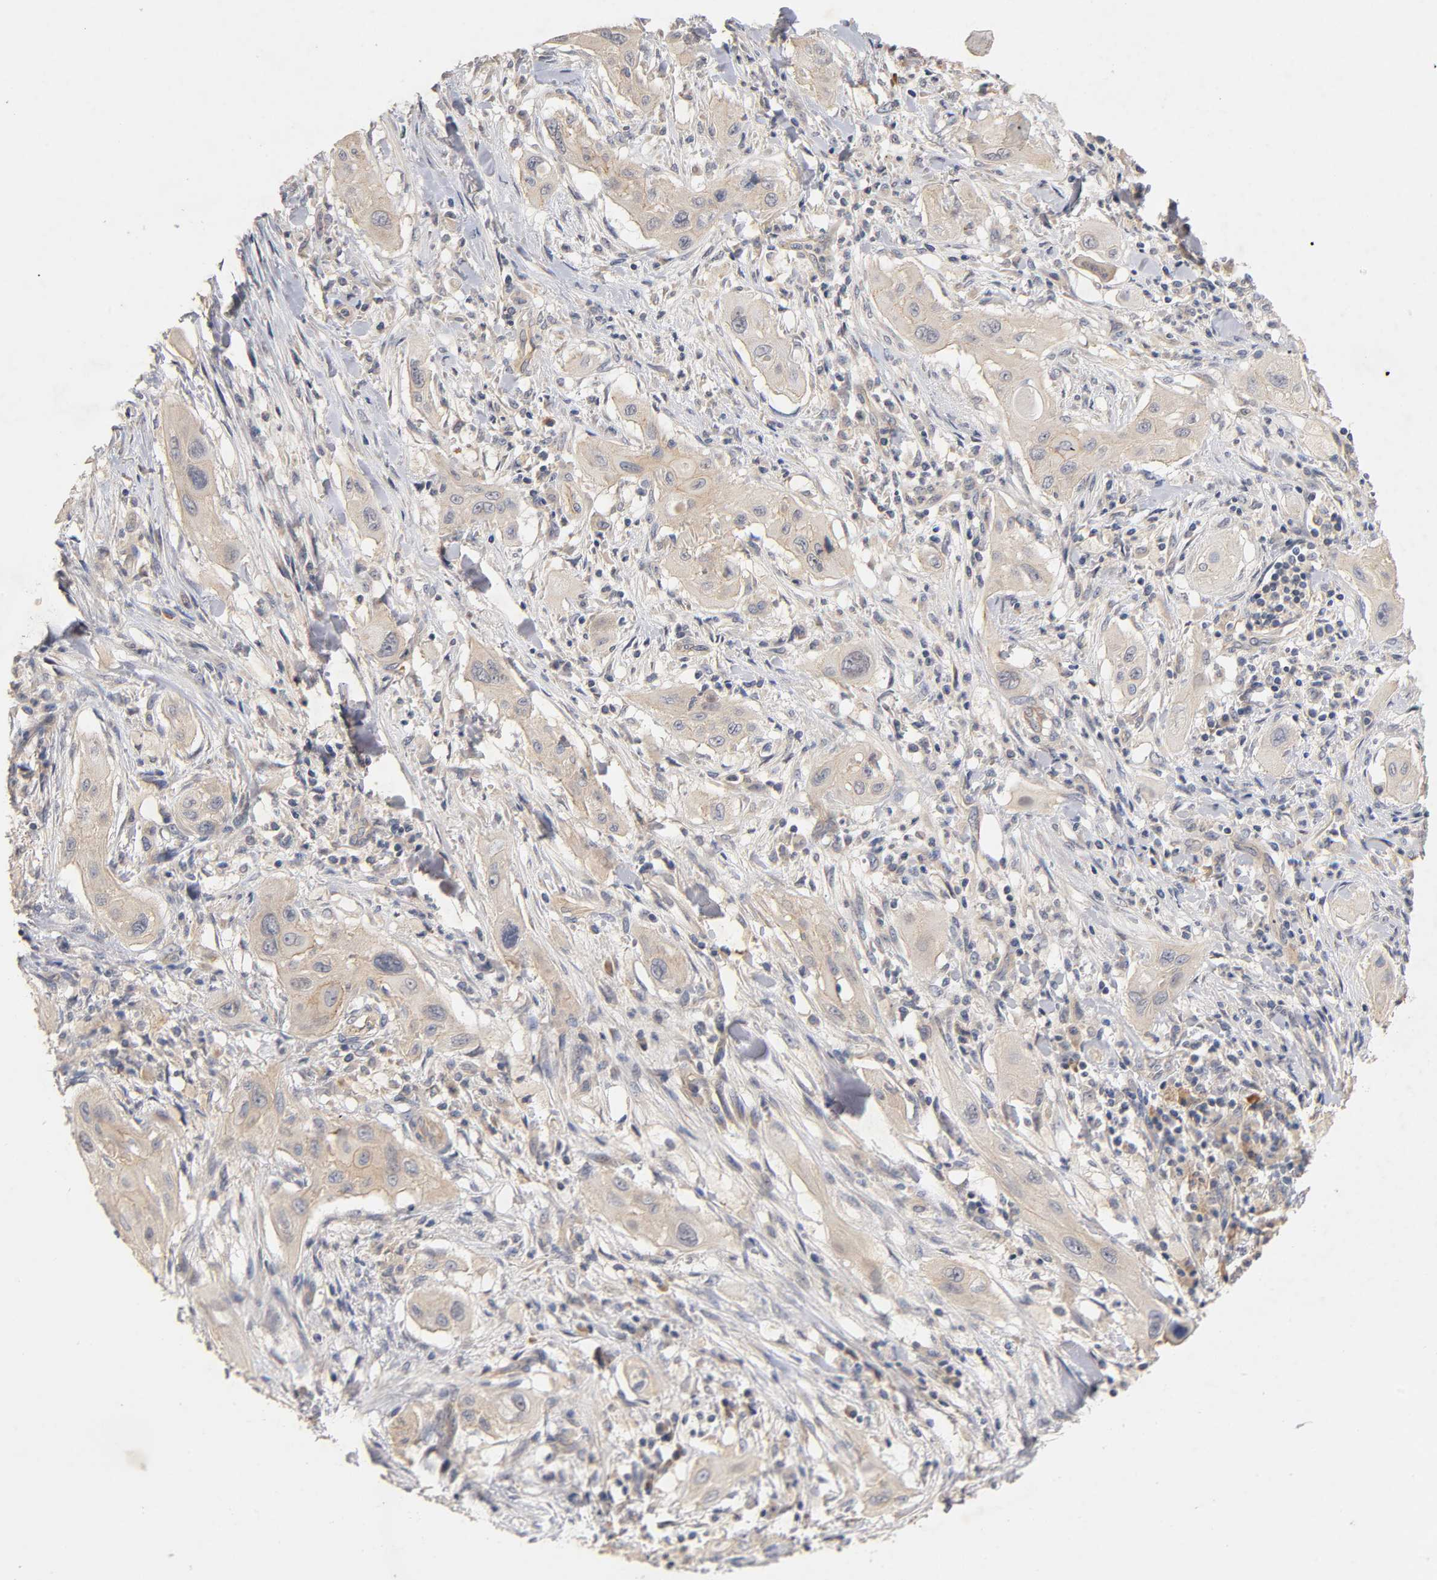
{"staining": {"intensity": "weak", "quantity": ">75%", "location": "cytoplasmic/membranous"}, "tissue": "lung cancer", "cell_type": "Tumor cells", "image_type": "cancer", "snomed": [{"axis": "morphology", "description": "Squamous cell carcinoma, NOS"}, {"axis": "topography", "description": "Lung"}], "caption": "Brown immunohistochemical staining in human lung cancer (squamous cell carcinoma) displays weak cytoplasmic/membranous expression in approximately >75% of tumor cells. (DAB (3,3'-diaminobenzidine) IHC, brown staining for protein, blue staining for nuclei).", "gene": "PDZD11", "patient": {"sex": "female", "age": 47}}